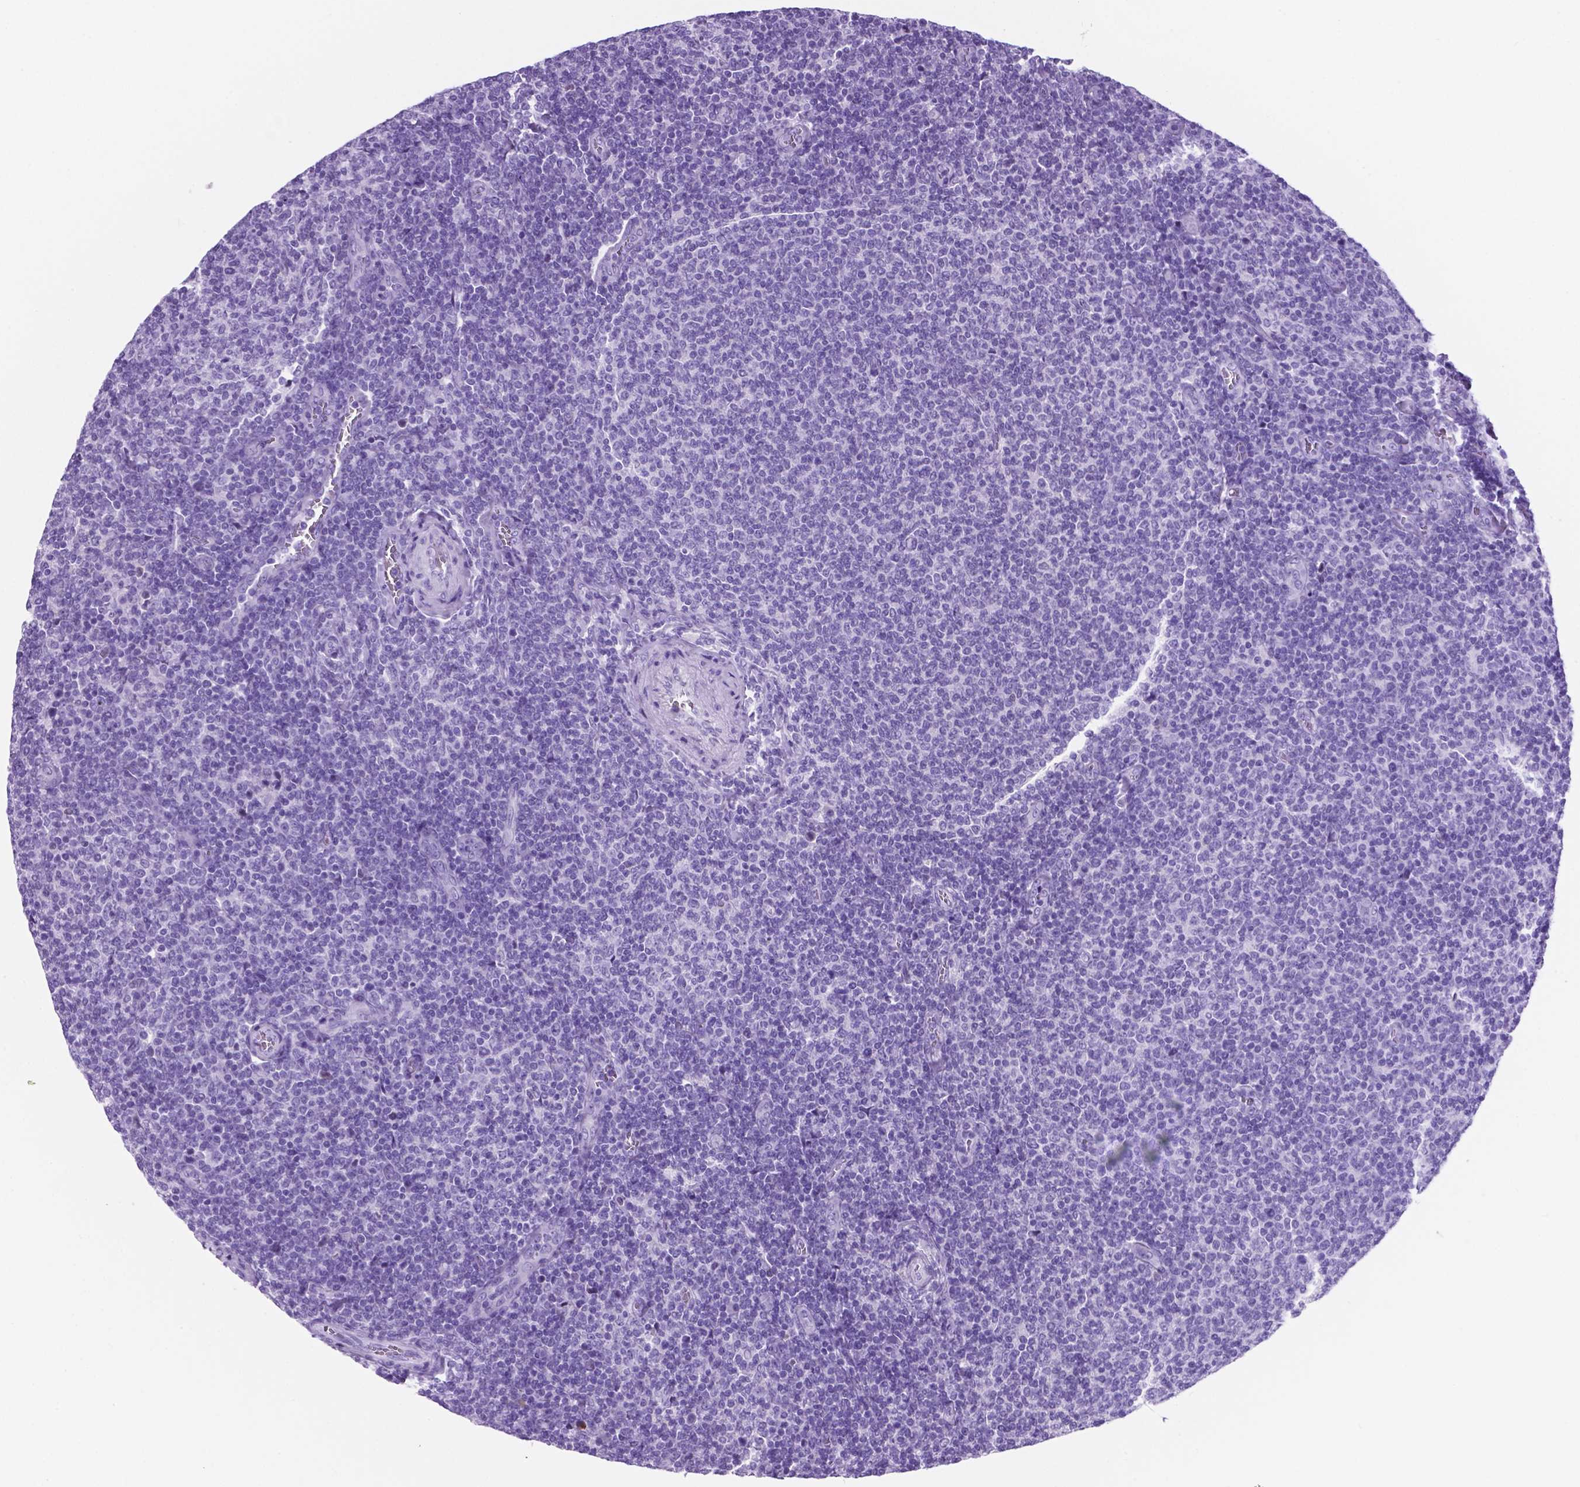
{"staining": {"intensity": "negative", "quantity": "none", "location": "none"}, "tissue": "lymphoma", "cell_type": "Tumor cells", "image_type": "cancer", "snomed": [{"axis": "morphology", "description": "Malignant lymphoma, non-Hodgkin's type, Low grade"}, {"axis": "topography", "description": "Lymph node"}], "caption": "High power microscopy image of an immunohistochemistry (IHC) photomicrograph of low-grade malignant lymphoma, non-Hodgkin's type, revealing no significant expression in tumor cells.", "gene": "C17orf107", "patient": {"sex": "male", "age": 52}}